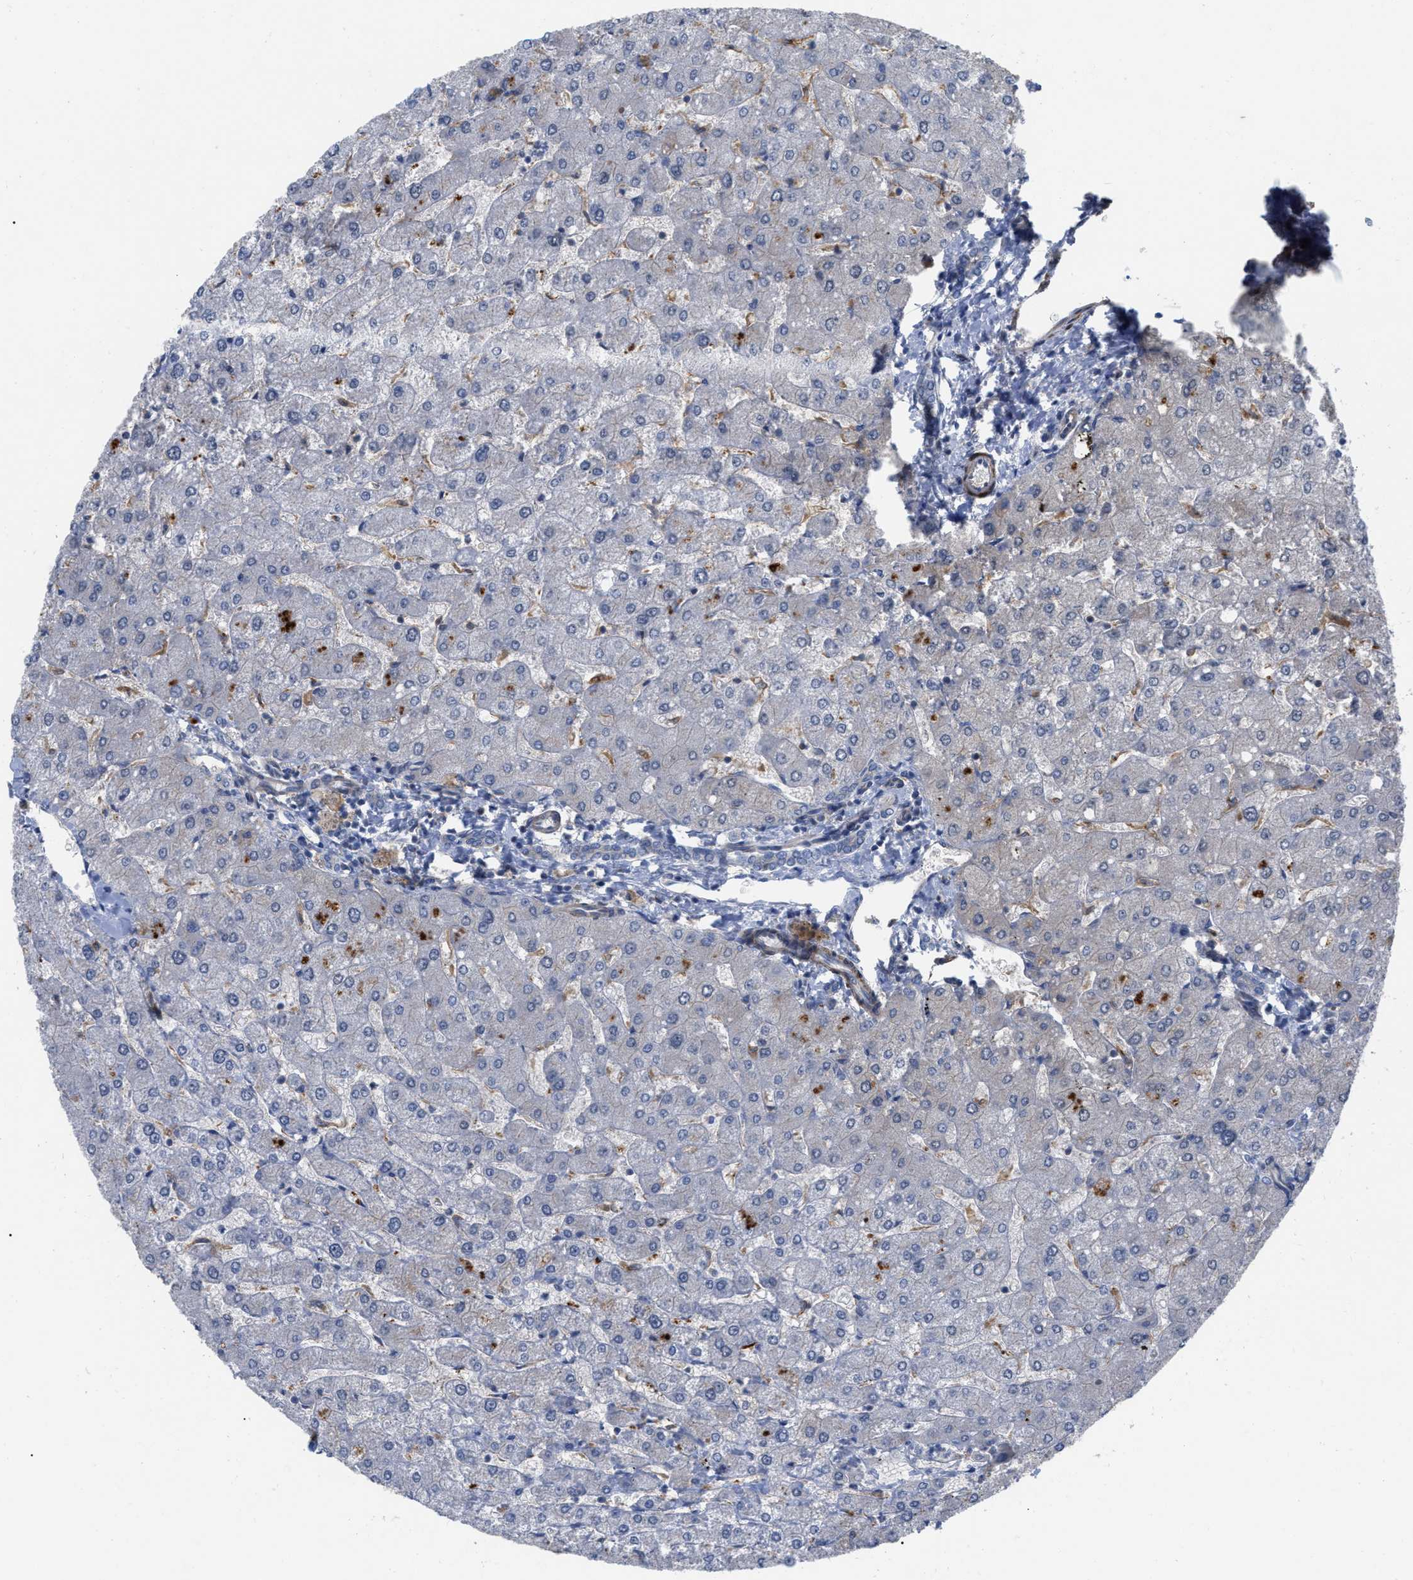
{"staining": {"intensity": "weak", "quantity": "<25%", "location": "cytoplasmic/membranous"}, "tissue": "liver", "cell_type": "Cholangiocytes", "image_type": "normal", "snomed": [{"axis": "morphology", "description": "Normal tissue, NOS"}, {"axis": "topography", "description": "Liver"}], "caption": "This is an immunohistochemistry photomicrograph of unremarkable human liver. There is no positivity in cholangiocytes.", "gene": "RABEP1", "patient": {"sex": "male", "age": 55}}